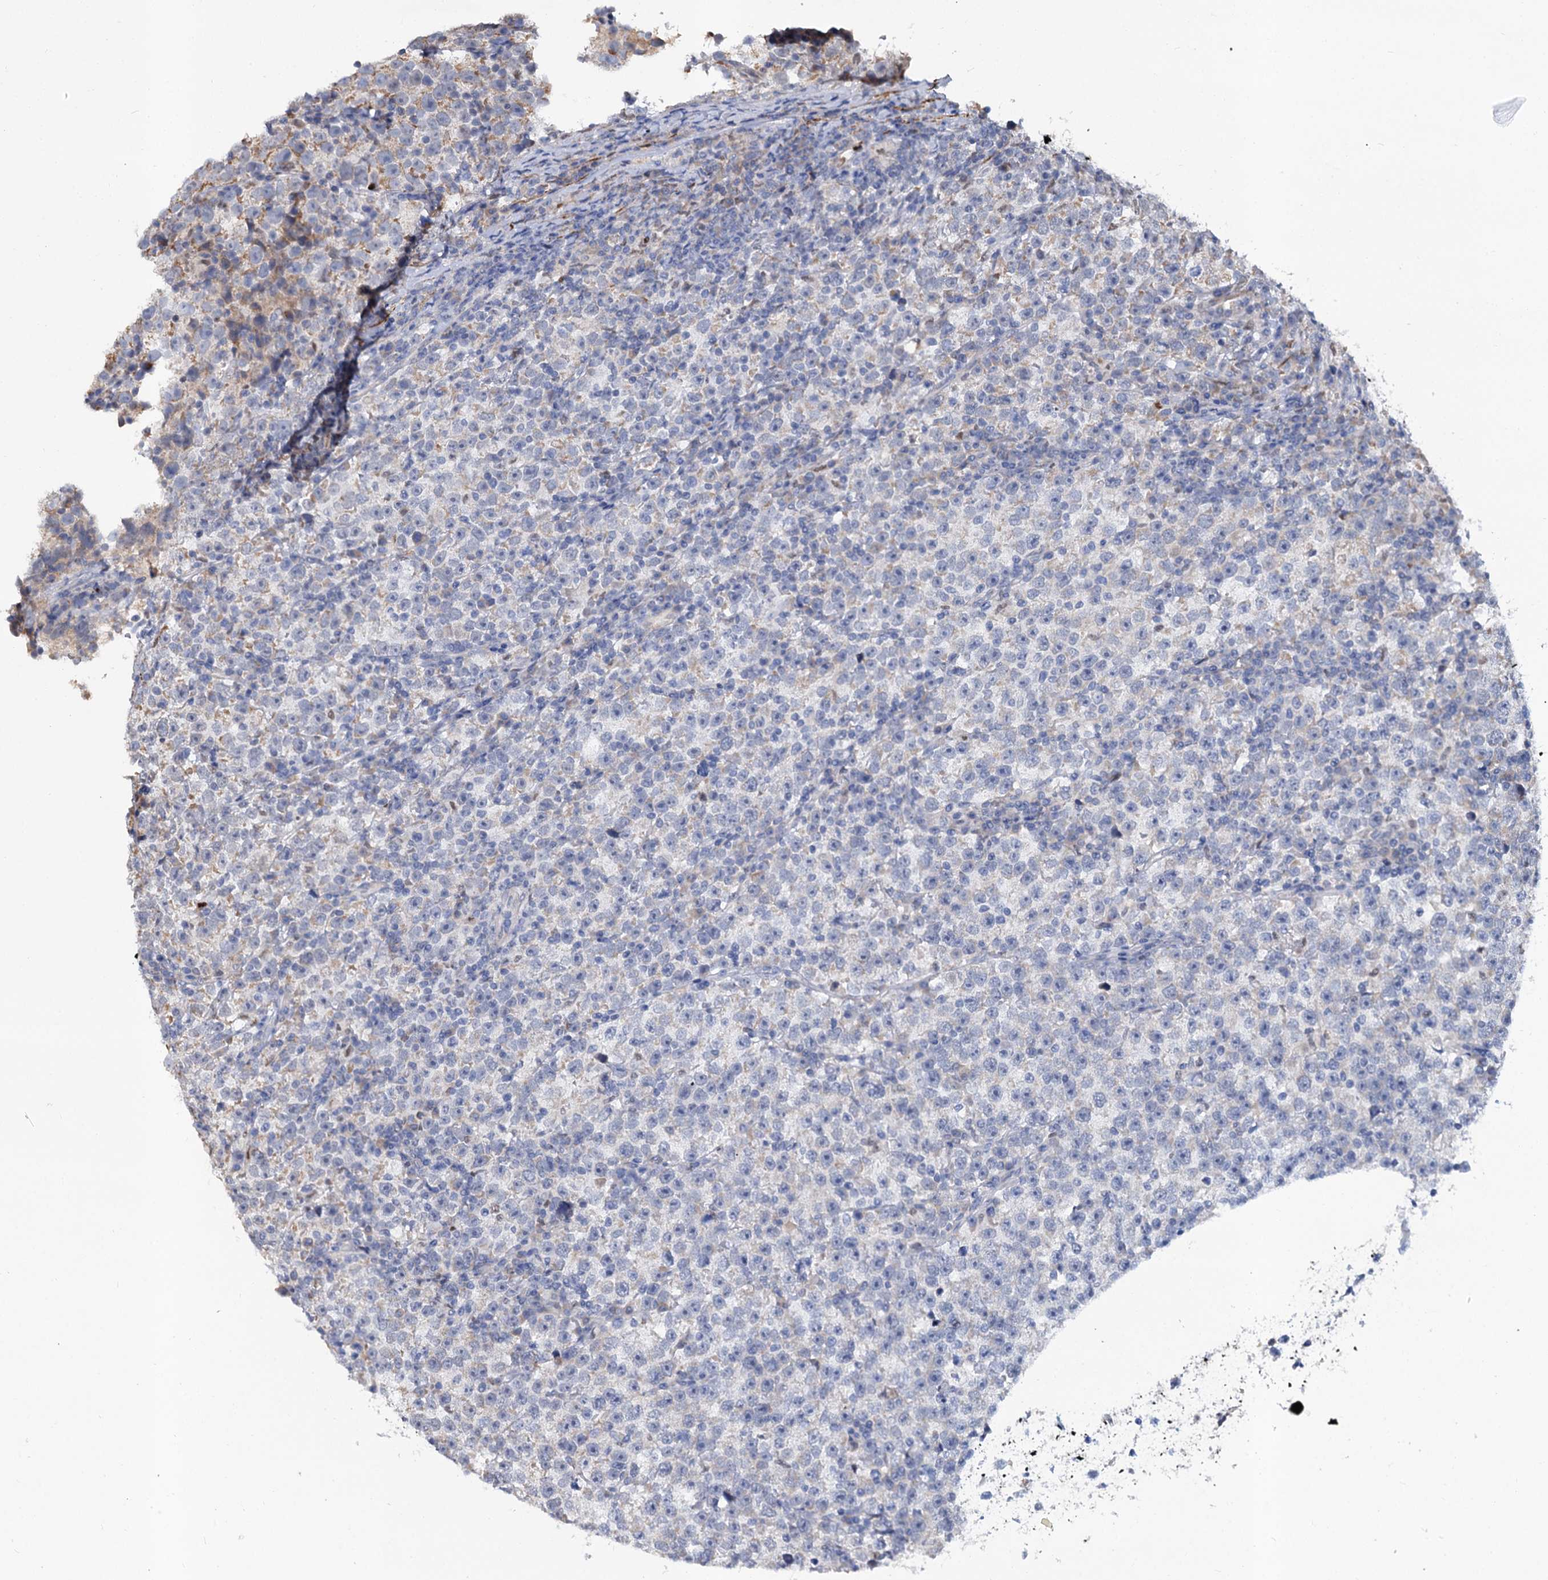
{"staining": {"intensity": "negative", "quantity": "none", "location": "none"}, "tissue": "testis cancer", "cell_type": "Tumor cells", "image_type": "cancer", "snomed": [{"axis": "morphology", "description": "Normal tissue, NOS"}, {"axis": "morphology", "description": "Seminoma, NOS"}, {"axis": "topography", "description": "Testis"}], "caption": "Tumor cells are negative for protein expression in human testis cancer (seminoma).", "gene": "ALKBH7", "patient": {"sex": "male", "age": 43}}